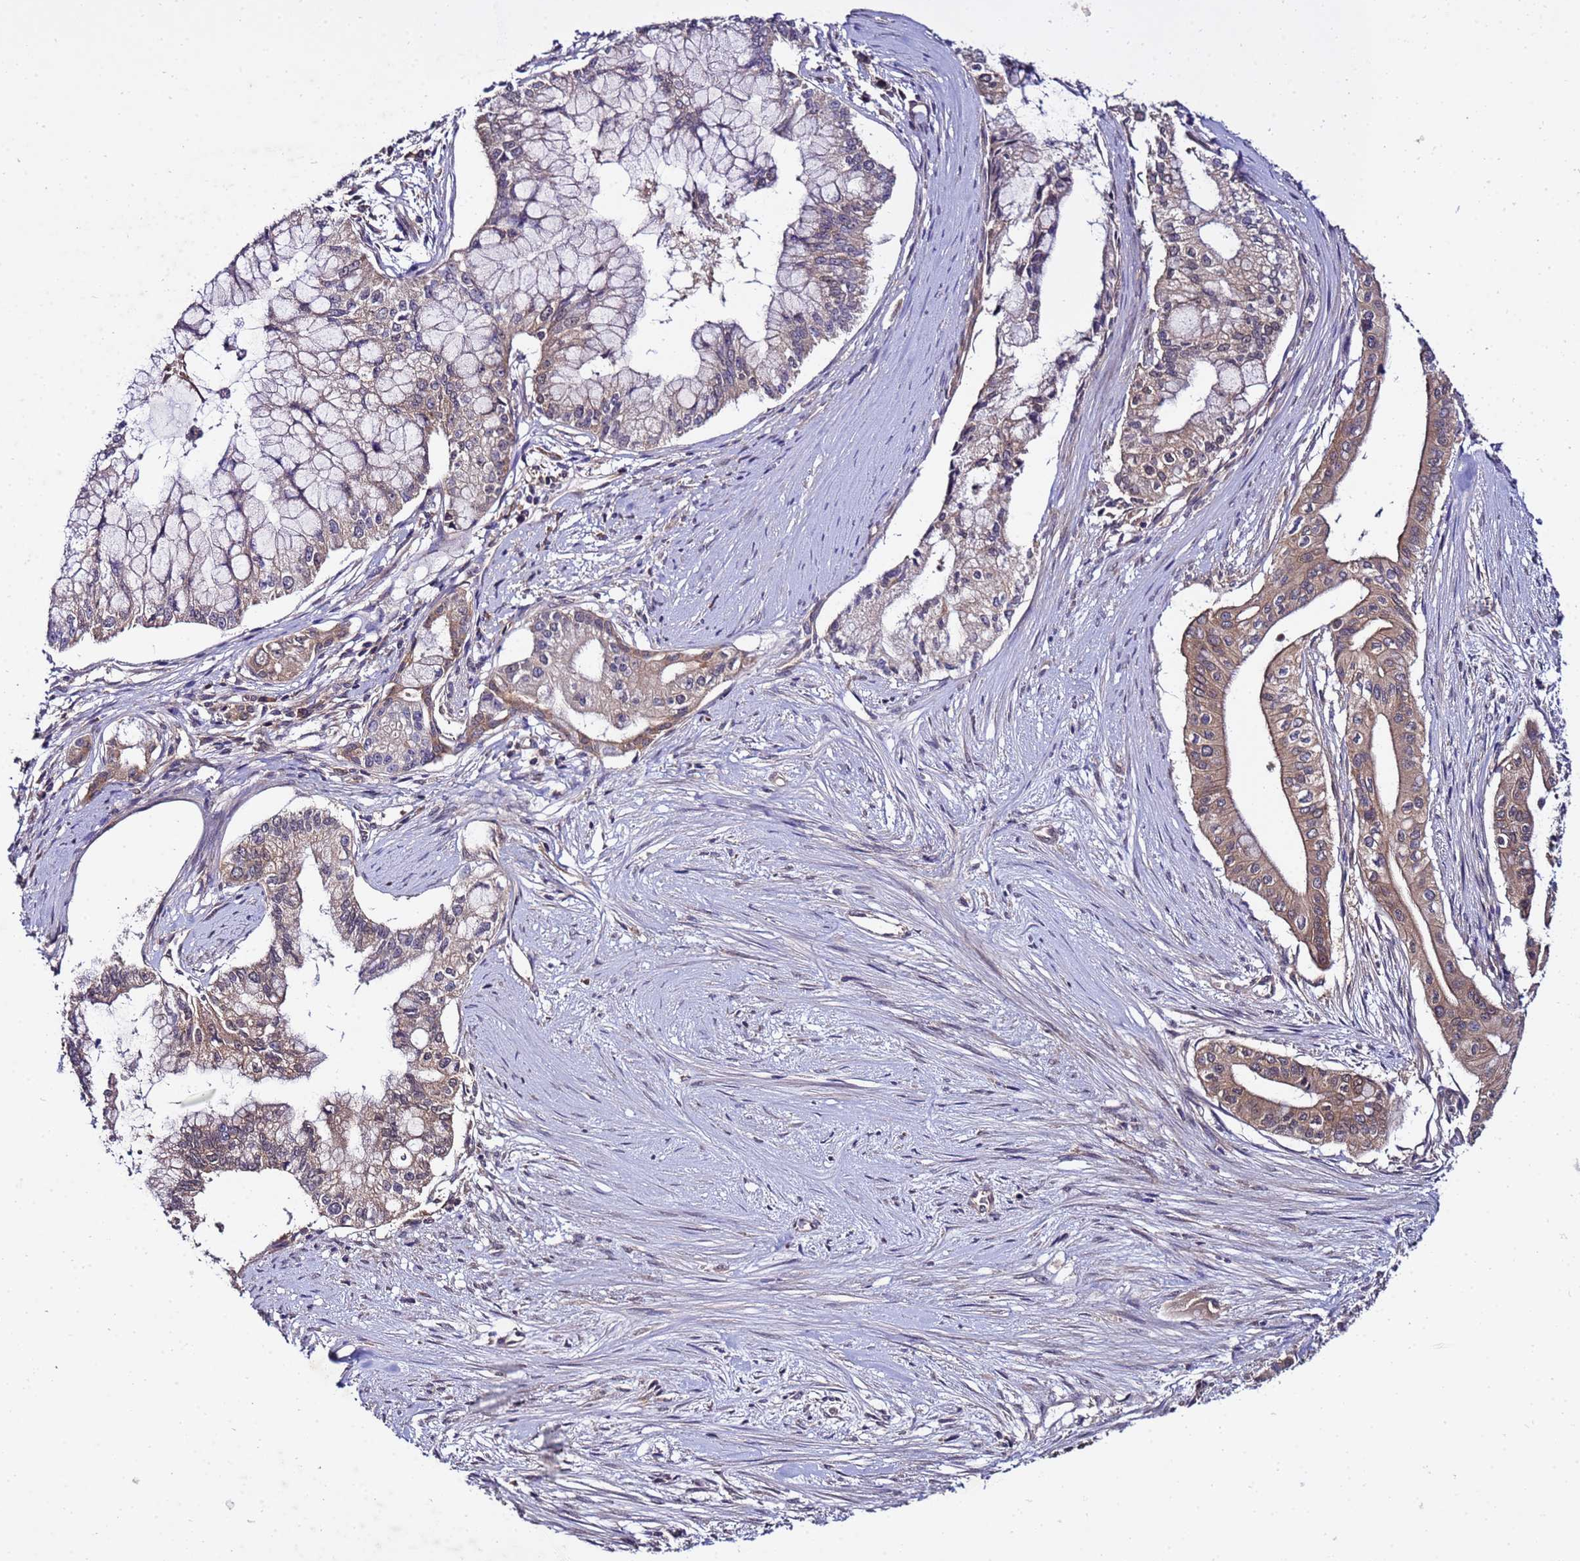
{"staining": {"intensity": "weak", "quantity": ">75%", "location": "cytoplasmic/membranous"}, "tissue": "pancreatic cancer", "cell_type": "Tumor cells", "image_type": "cancer", "snomed": [{"axis": "morphology", "description": "Adenocarcinoma, NOS"}, {"axis": "topography", "description": "Pancreas"}], "caption": "Immunohistochemistry (IHC) histopathology image of human pancreatic cancer stained for a protein (brown), which demonstrates low levels of weak cytoplasmic/membranous expression in approximately >75% of tumor cells.", "gene": "GSPT2", "patient": {"sex": "male", "age": 46}}